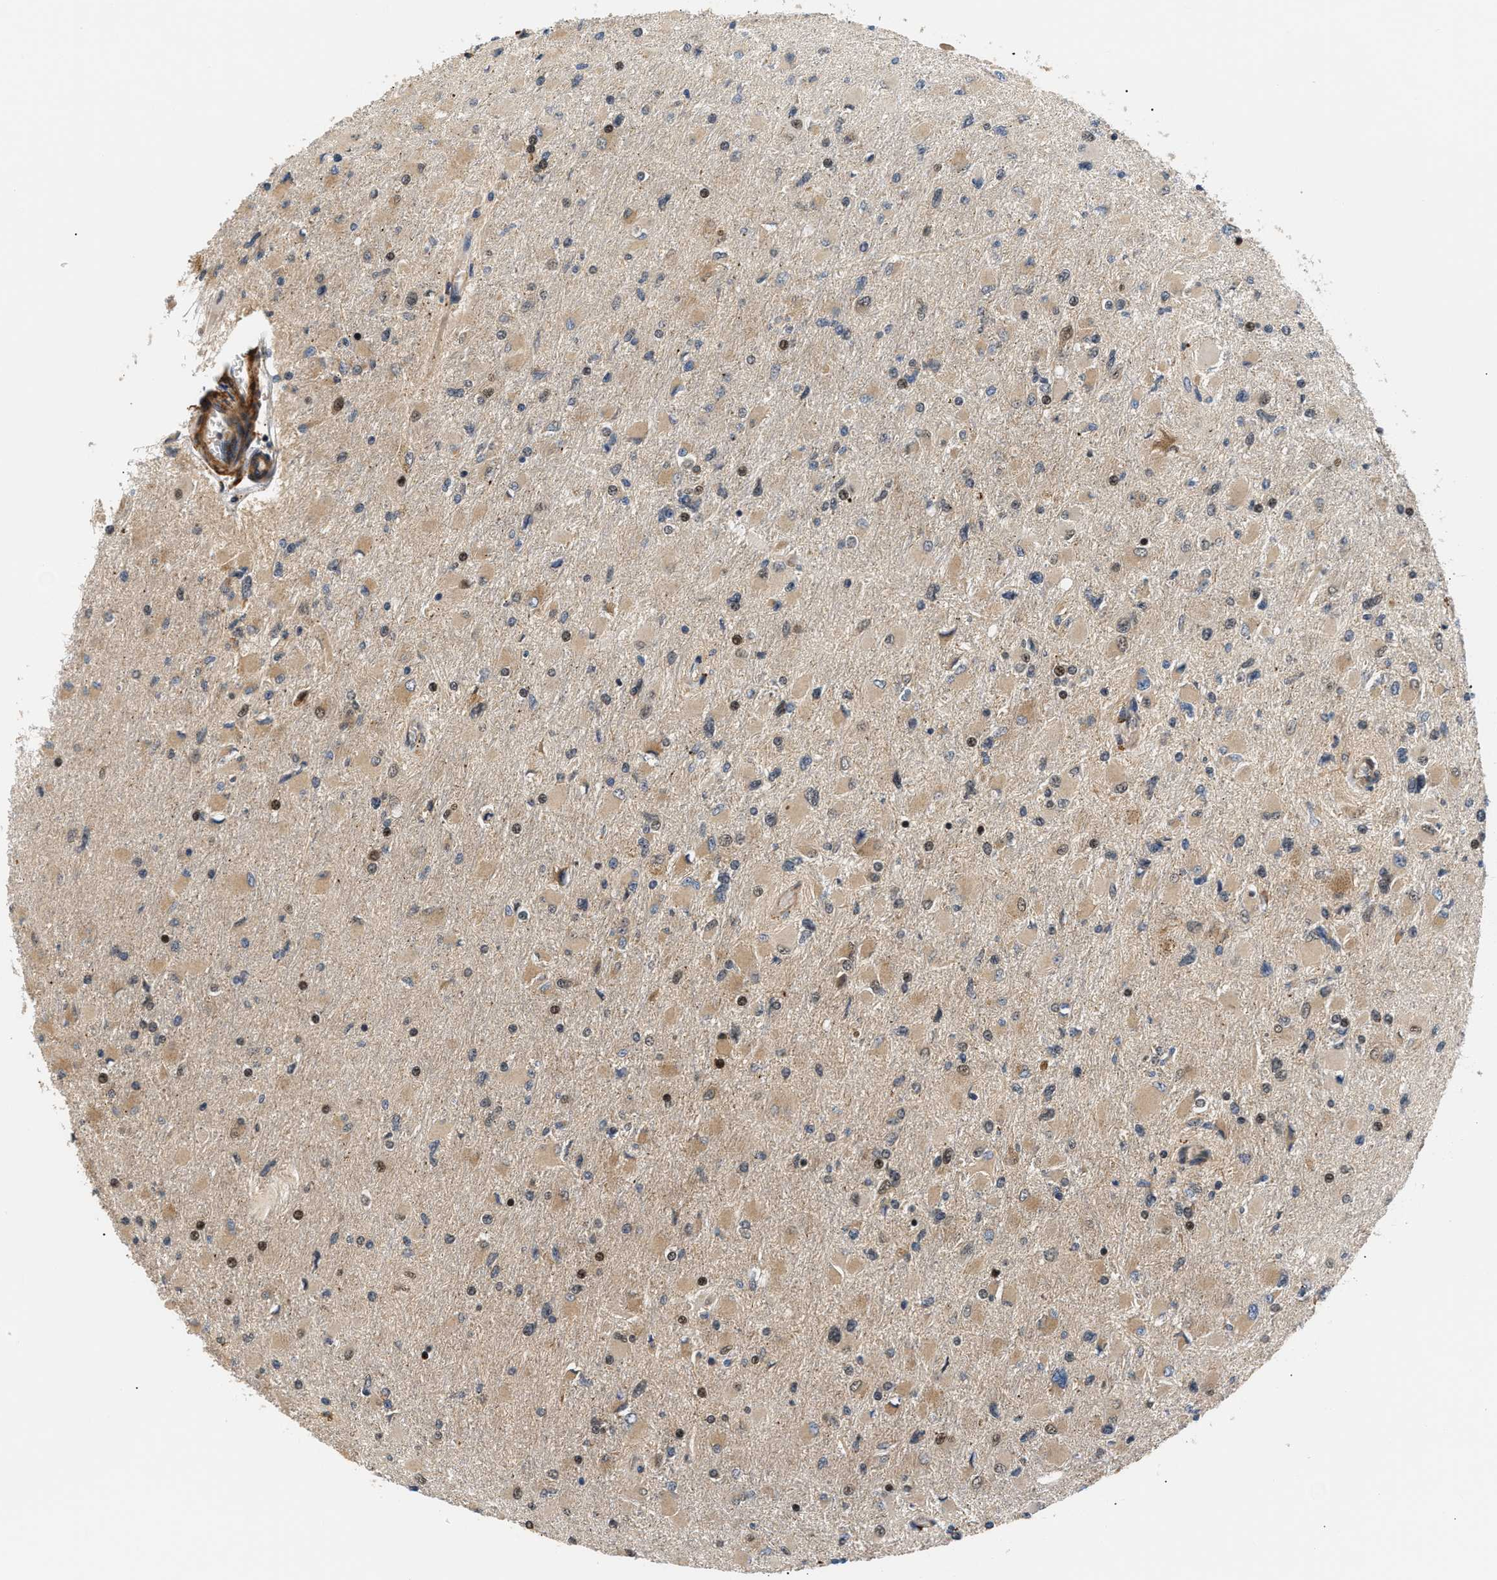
{"staining": {"intensity": "moderate", "quantity": "25%-75%", "location": "cytoplasmic/membranous,nuclear"}, "tissue": "glioma", "cell_type": "Tumor cells", "image_type": "cancer", "snomed": [{"axis": "morphology", "description": "Glioma, malignant, High grade"}, {"axis": "topography", "description": "Cerebral cortex"}], "caption": "Malignant glioma (high-grade) was stained to show a protein in brown. There is medium levels of moderate cytoplasmic/membranous and nuclear positivity in approximately 25%-75% of tumor cells.", "gene": "LARP6", "patient": {"sex": "female", "age": 36}}